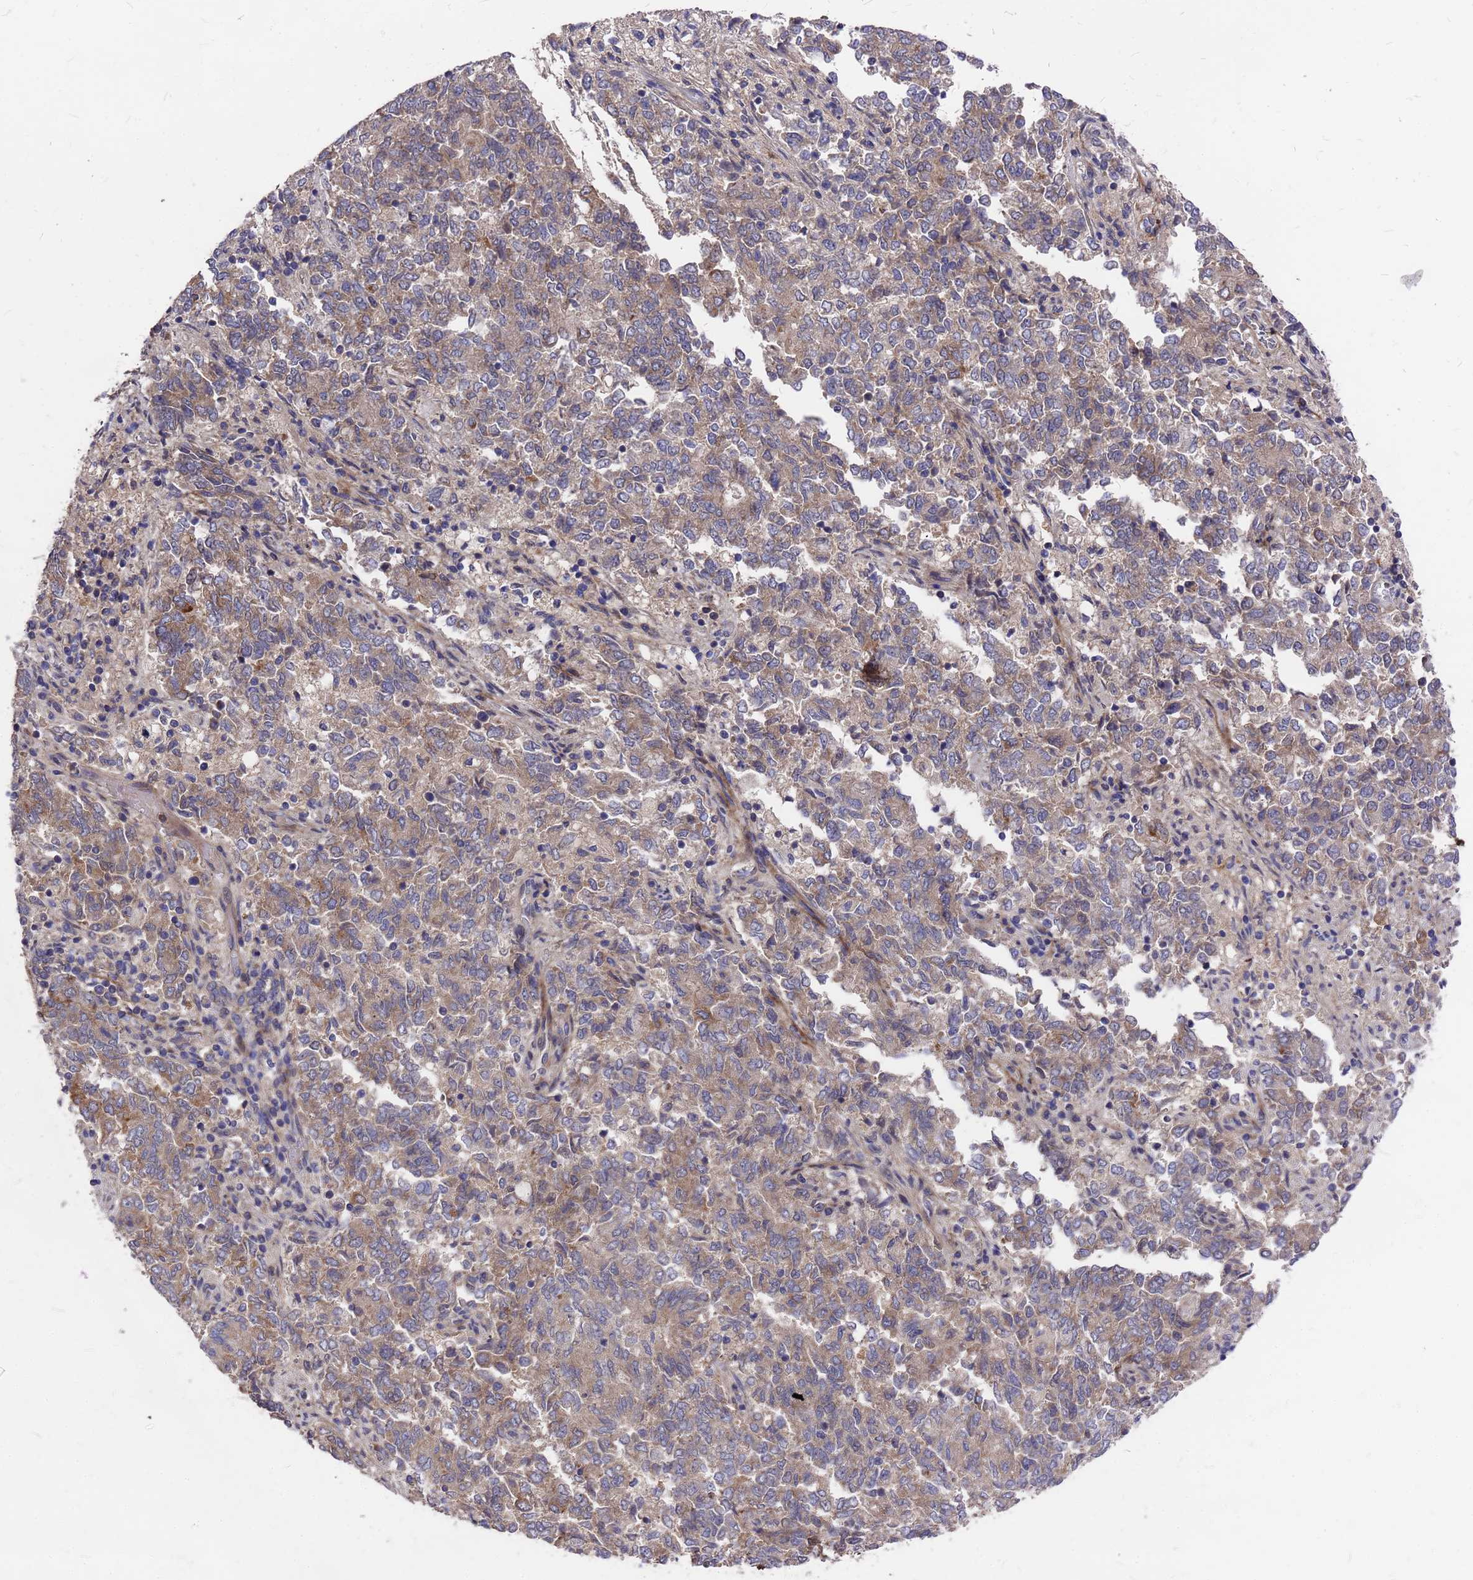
{"staining": {"intensity": "moderate", "quantity": "<25%", "location": "cytoplasmic/membranous"}, "tissue": "endometrial cancer", "cell_type": "Tumor cells", "image_type": "cancer", "snomed": [{"axis": "morphology", "description": "Adenocarcinoma, NOS"}, {"axis": "topography", "description": "Endometrium"}], "caption": "High-magnification brightfield microscopy of adenocarcinoma (endometrial) stained with DAB (3,3'-diaminobenzidine) (brown) and counterstained with hematoxylin (blue). tumor cells exhibit moderate cytoplasmic/membranous positivity is identified in approximately<25% of cells. (Stains: DAB (3,3'-diaminobenzidine) in brown, nuclei in blue, Microscopy: brightfield microscopy at high magnification).", "gene": "ZNF717", "patient": {"sex": "female", "age": 80}}